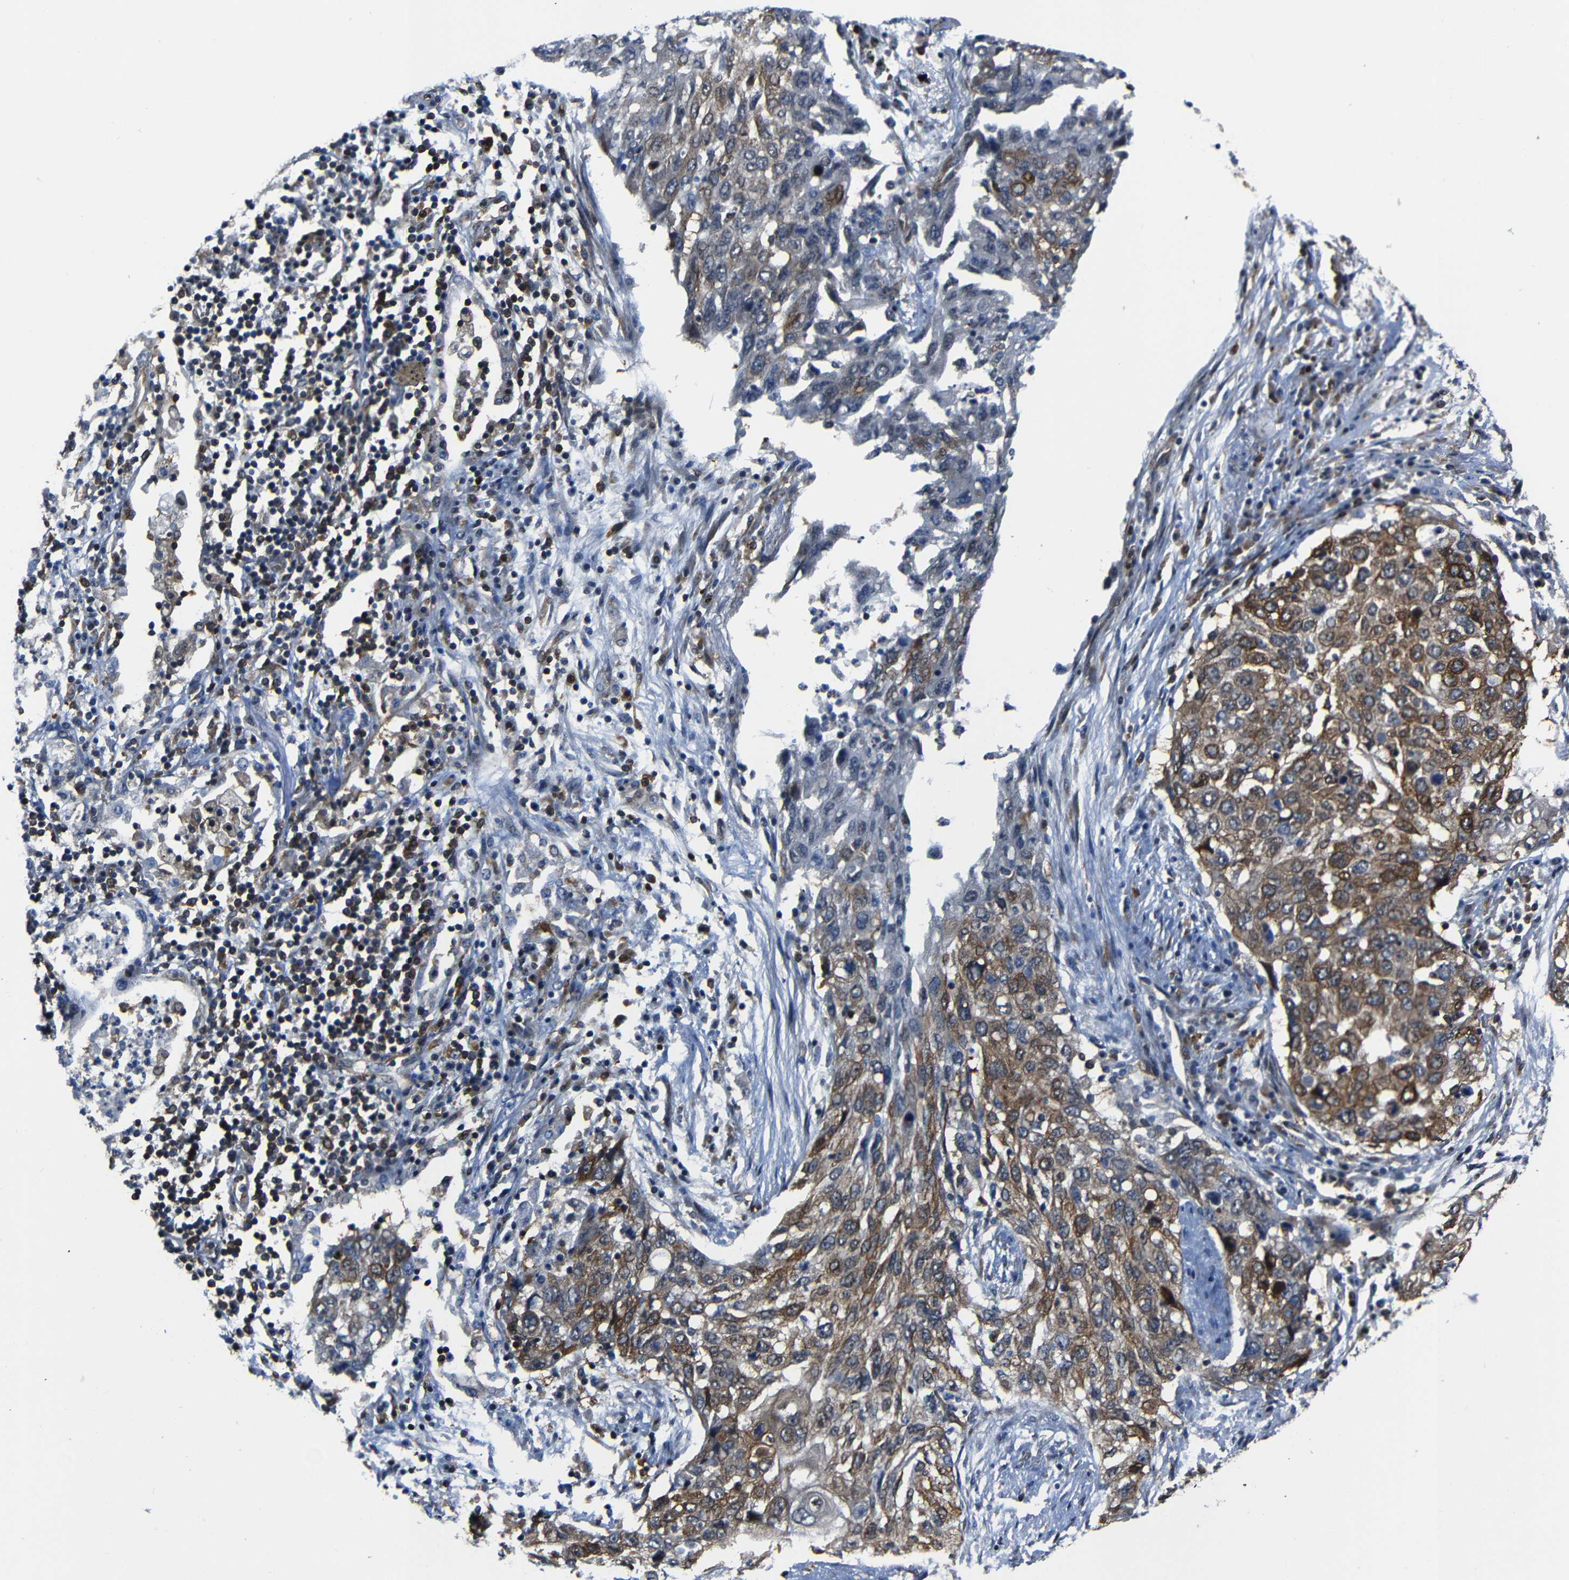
{"staining": {"intensity": "moderate", "quantity": ">75%", "location": "cytoplasmic/membranous"}, "tissue": "lung cancer", "cell_type": "Tumor cells", "image_type": "cancer", "snomed": [{"axis": "morphology", "description": "Squamous cell carcinoma, NOS"}, {"axis": "topography", "description": "Lung"}], "caption": "IHC of lung cancer (squamous cell carcinoma) shows medium levels of moderate cytoplasmic/membranous expression in approximately >75% of tumor cells. The protein of interest is stained brown, and the nuclei are stained in blue (DAB (3,3'-diaminobenzidine) IHC with brightfield microscopy, high magnification).", "gene": "KIAA0513", "patient": {"sex": "female", "age": 63}}